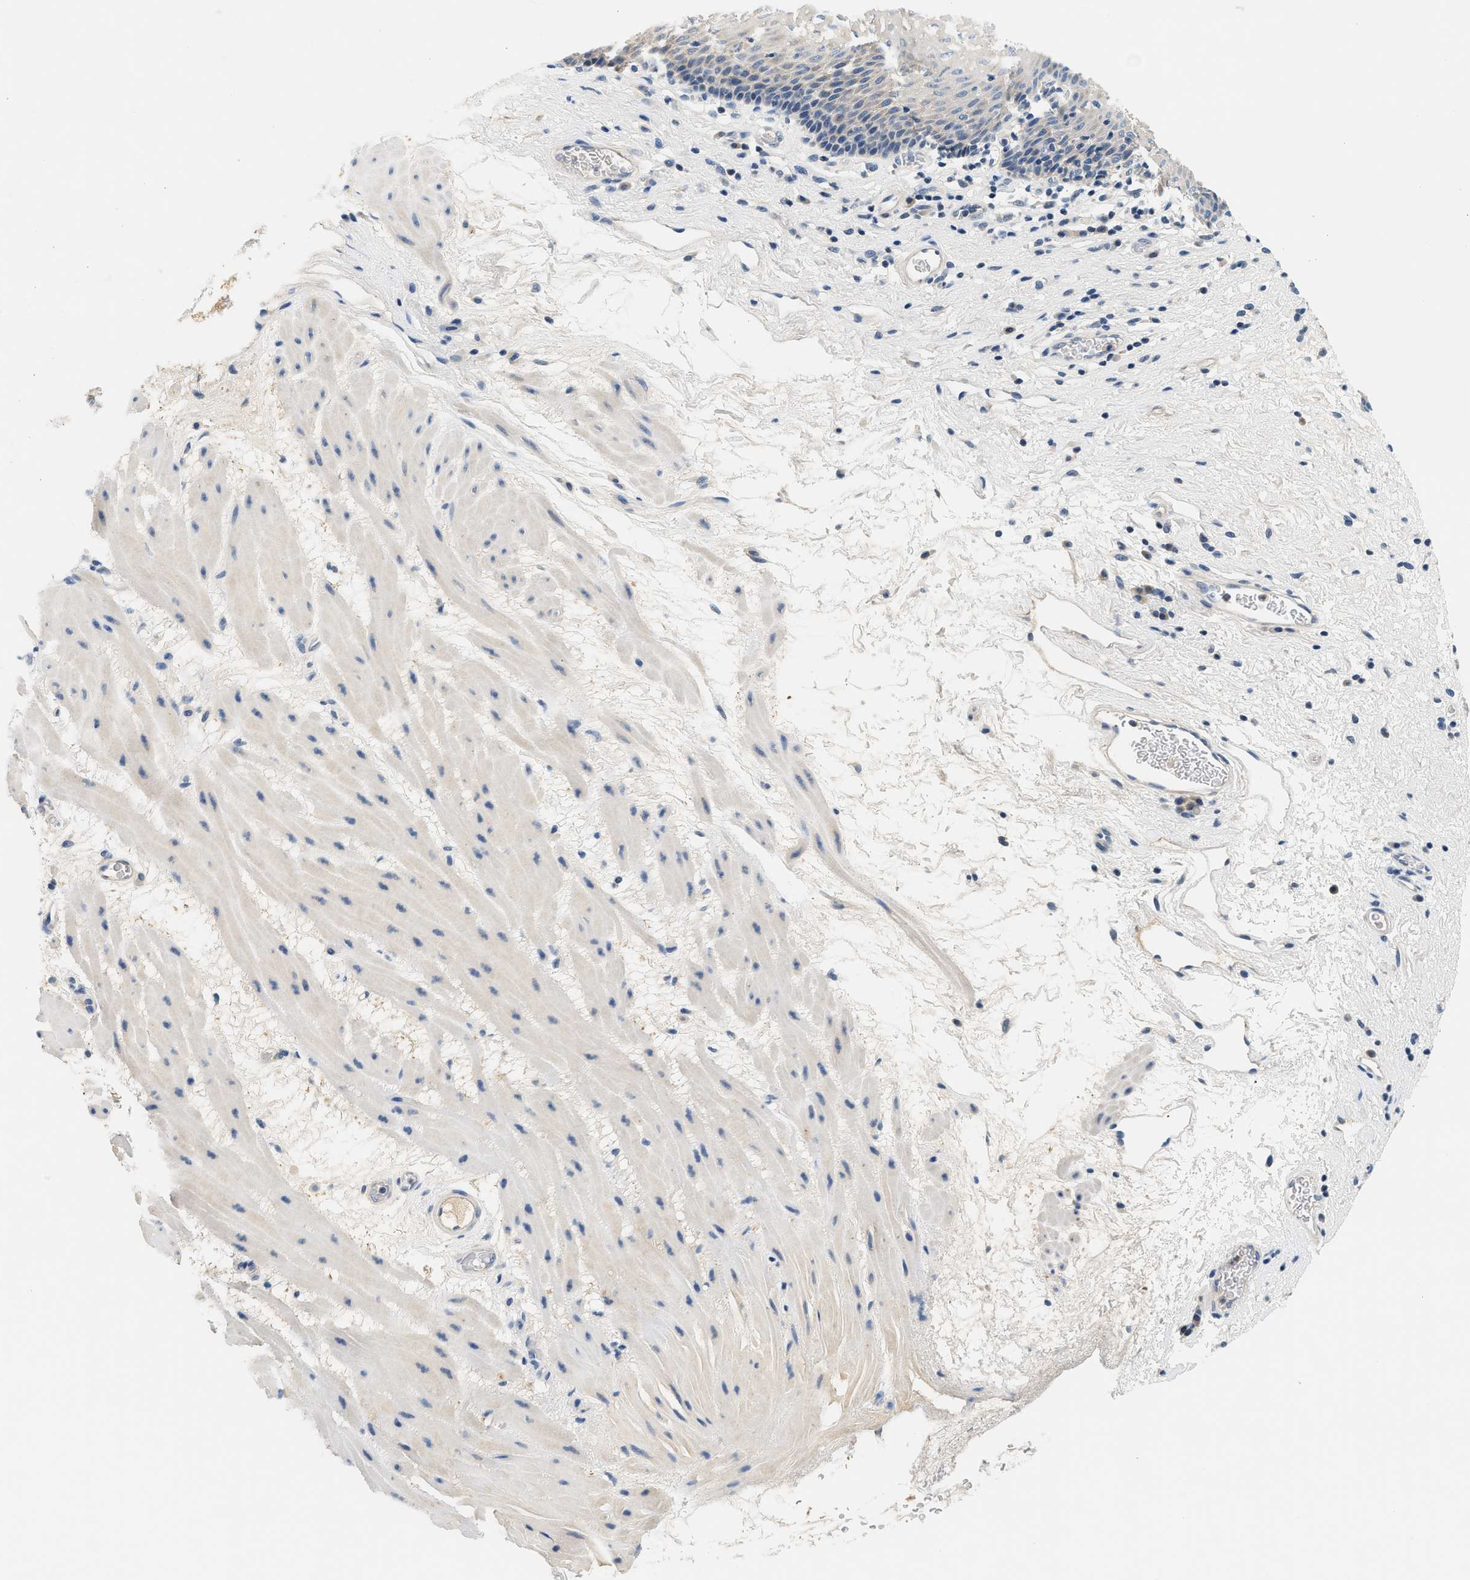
{"staining": {"intensity": "weak", "quantity": "25%-75%", "location": "cytoplasmic/membranous"}, "tissue": "esophagus", "cell_type": "Squamous epithelial cells", "image_type": "normal", "snomed": [{"axis": "morphology", "description": "Normal tissue, NOS"}, {"axis": "topography", "description": "Esophagus"}], "caption": "Immunohistochemical staining of normal esophagus shows low levels of weak cytoplasmic/membranous expression in about 25%-75% of squamous epithelial cells. (DAB = brown stain, brightfield microscopy at high magnification).", "gene": "SLC35E1", "patient": {"sex": "male", "age": 48}}